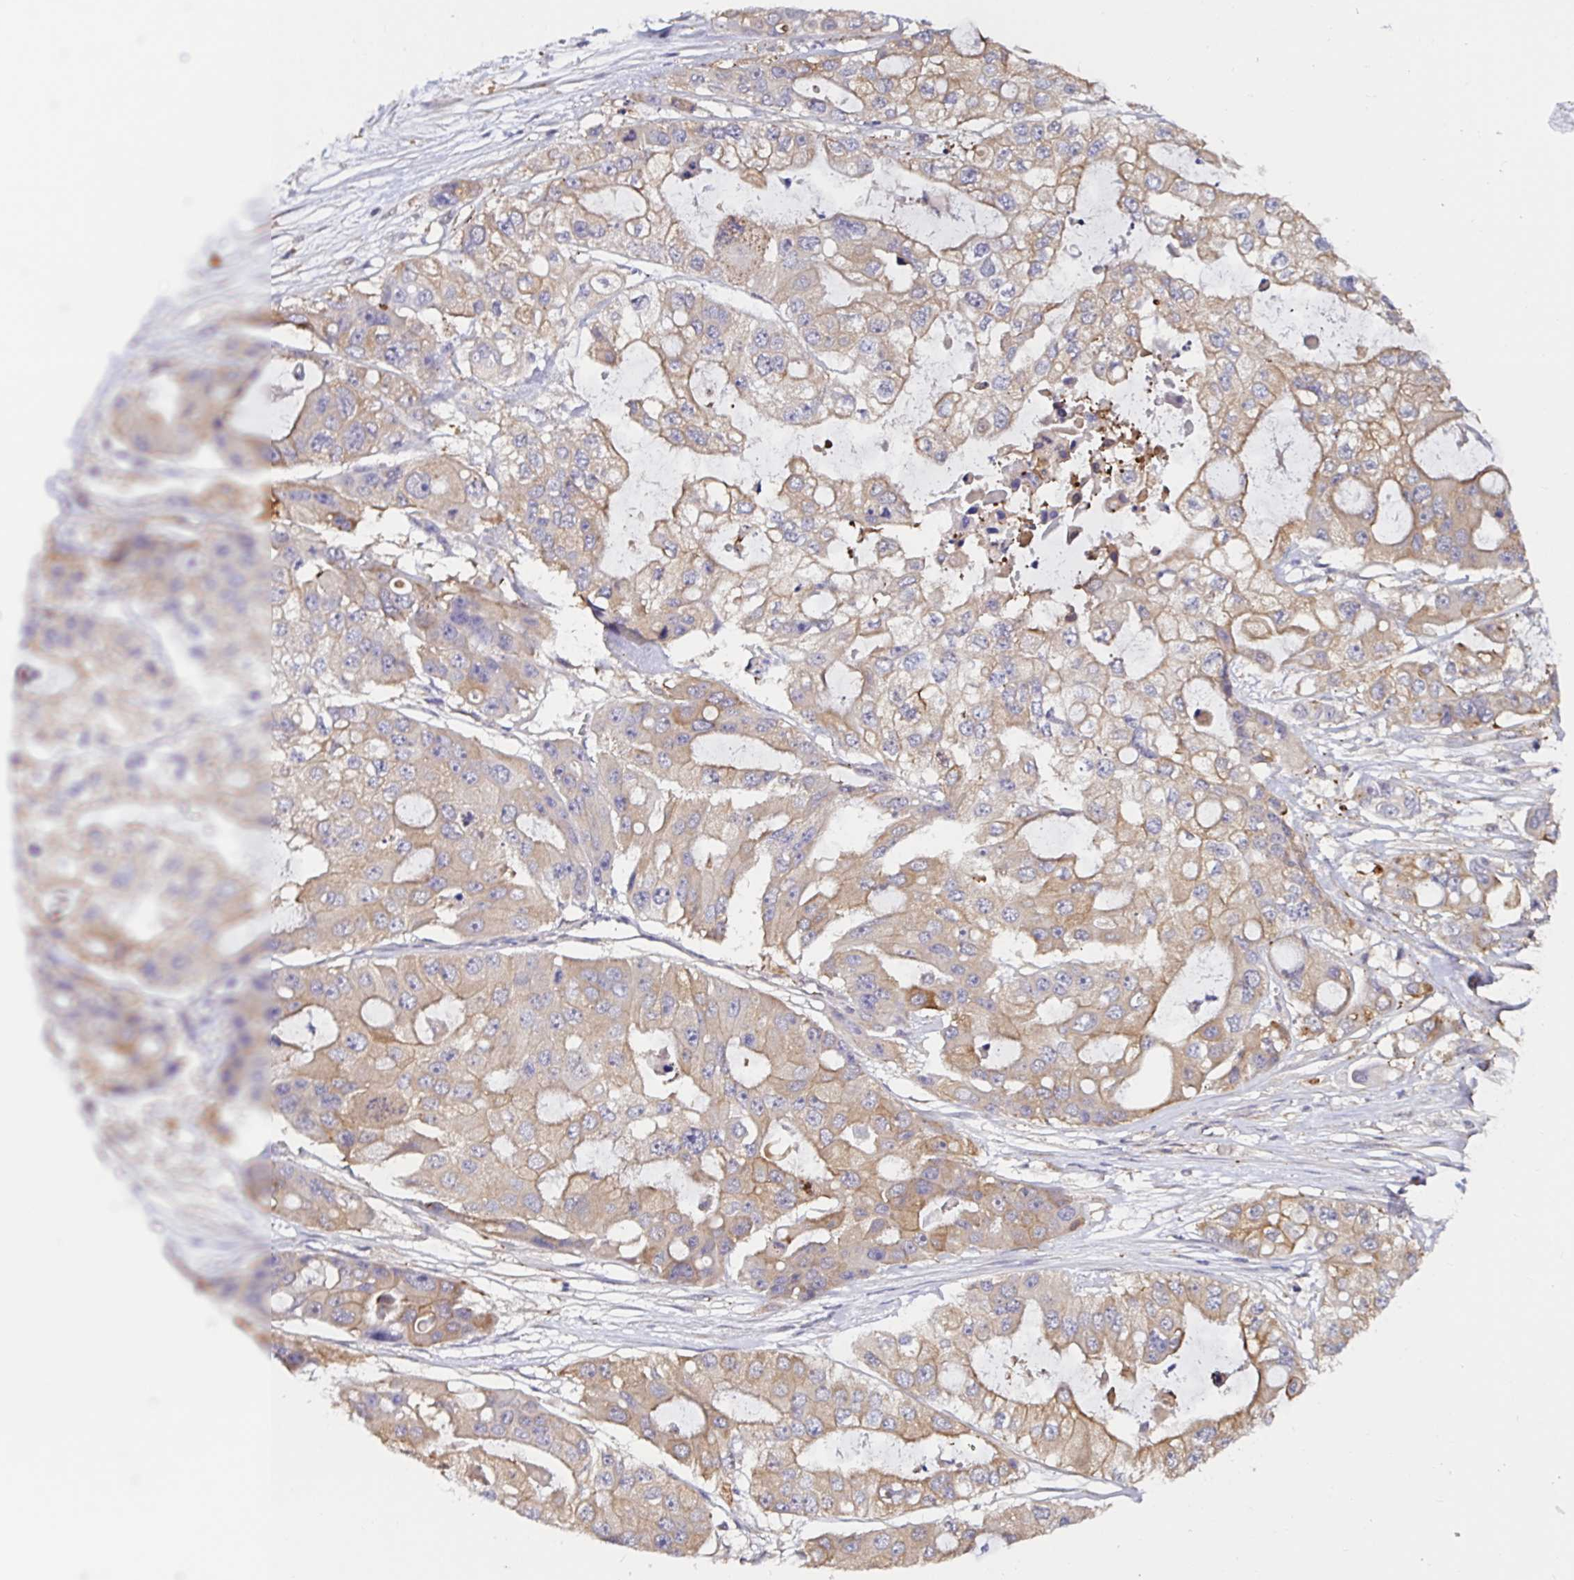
{"staining": {"intensity": "moderate", "quantity": ">75%", "location": "cytoplasmic/membranous"}, "tissue": "ovarian cancer", "cell_type": "Tumor cells", "image_type": "cancer", "snomed": [{"axis": "morphology", "description": "Cystadenocarcinoma, serous, NOS"}, {"axis": "topography", "description": "Ovary"}], "caption": "Protein staining of ovarian cancer (serous cystadenocarcinoma) tissue demonstrates moderate cytoplasmic/membranous positivity in about >75% of tumor cells. Using DAB (brown) and hematoxylin (blue) stains, captured at high magnification using brightfield microscopy.", "gene": "RSRP1", "patient": {"sex": "female", "age": 56}}